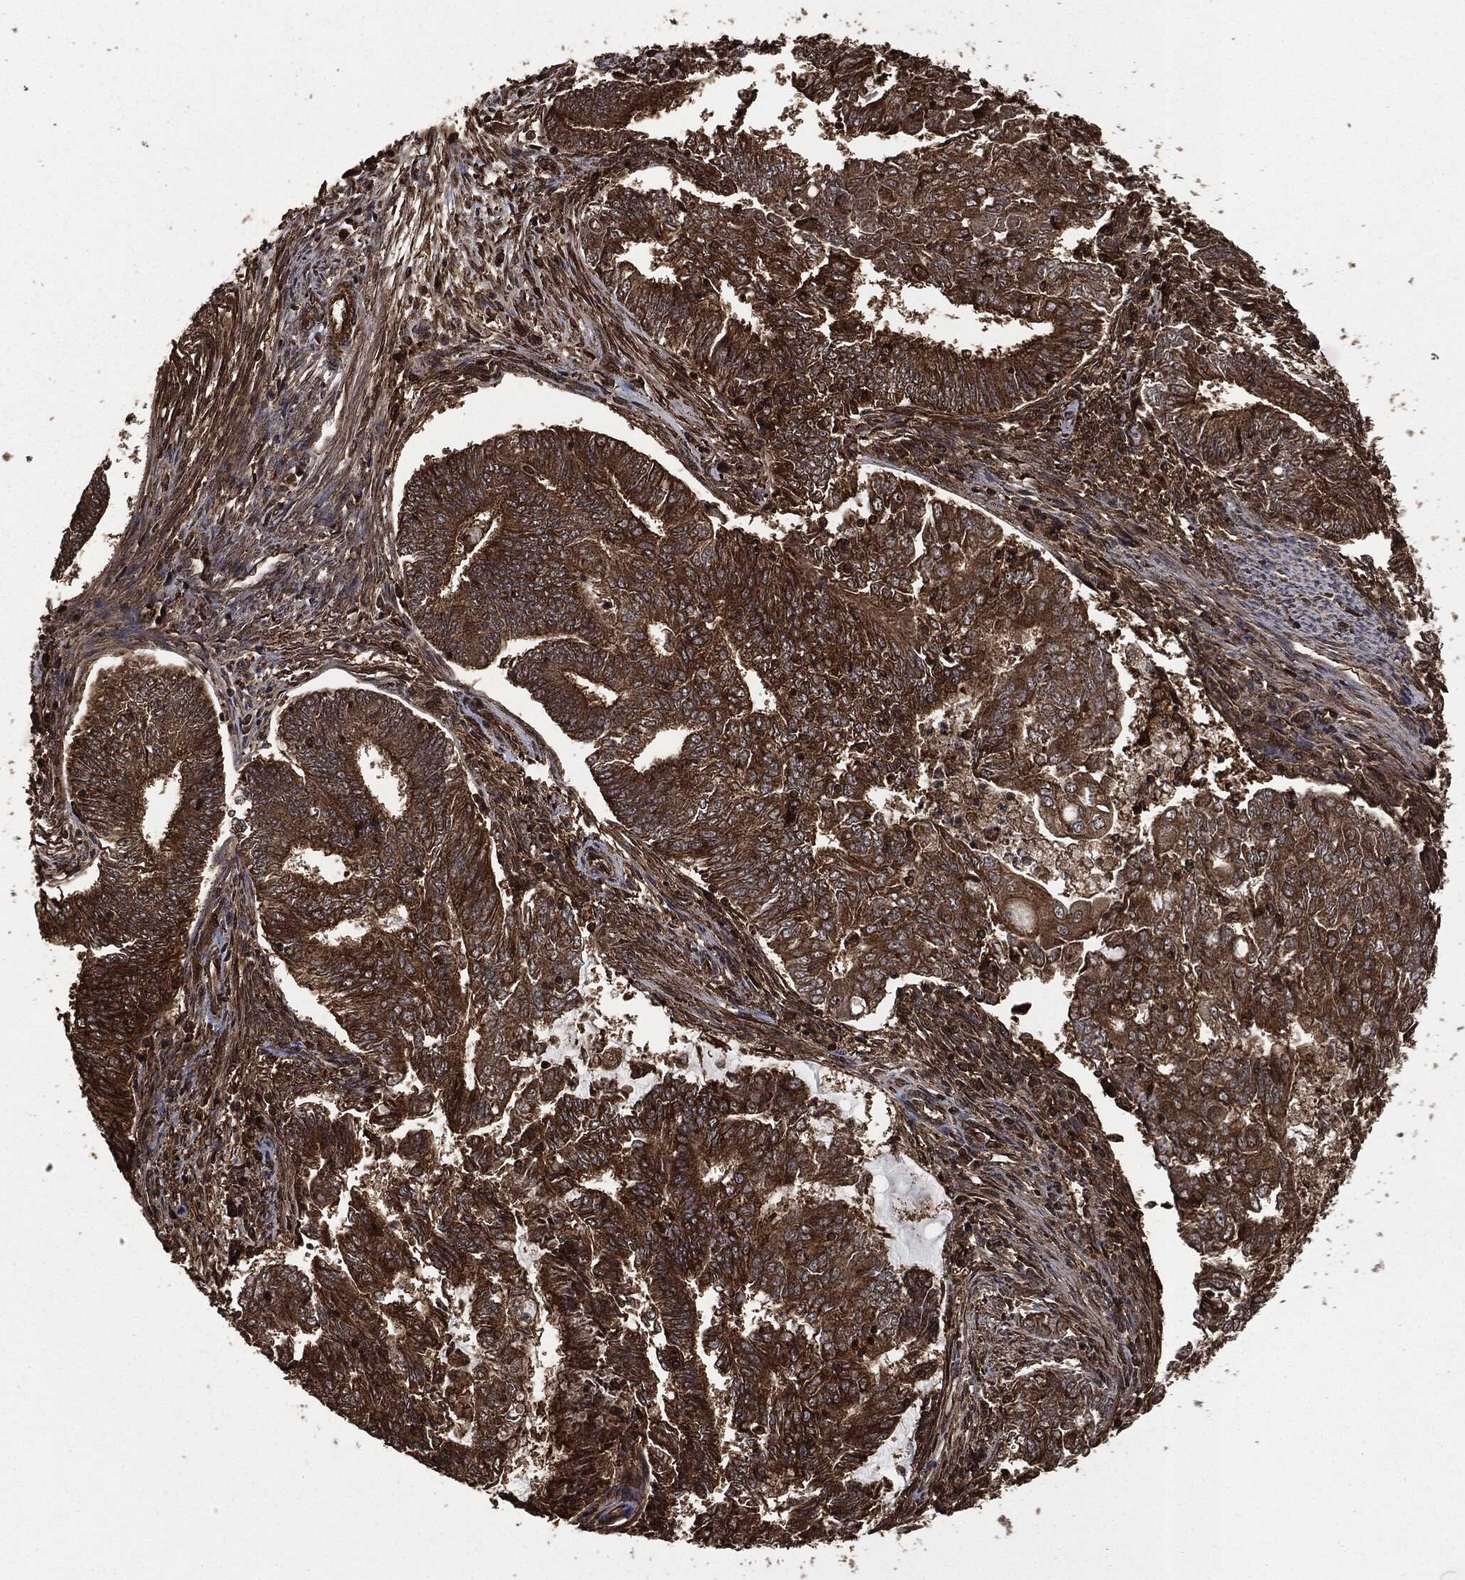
{"staining": {"intensity": "strong", "quantity": ">75%", "location": "cytoplasmic/membranous"}, "tissue": "endometrial cancer", "cell_type": "Tumor cells", "image_type": "cancer", "snomed": [{"axis": "morphology", "description": "Adenocarcinoma, NOS"}, {"axis": "topography", "description": "Endometrium"}], "caption": "DAB immunohistochemical staining of human adenocarcinoma (endometrial) exhibits strong cytoplasmic/membranous protein expression in about >75% of tumor cells. The staining was performed using DAB to visualize the protein expression in brown, while the nuclei were stained in blue with hematoxylin (Magnification: 20x).", "gene": "HRAS", "patient": {"sex": "female", "age": 62}}